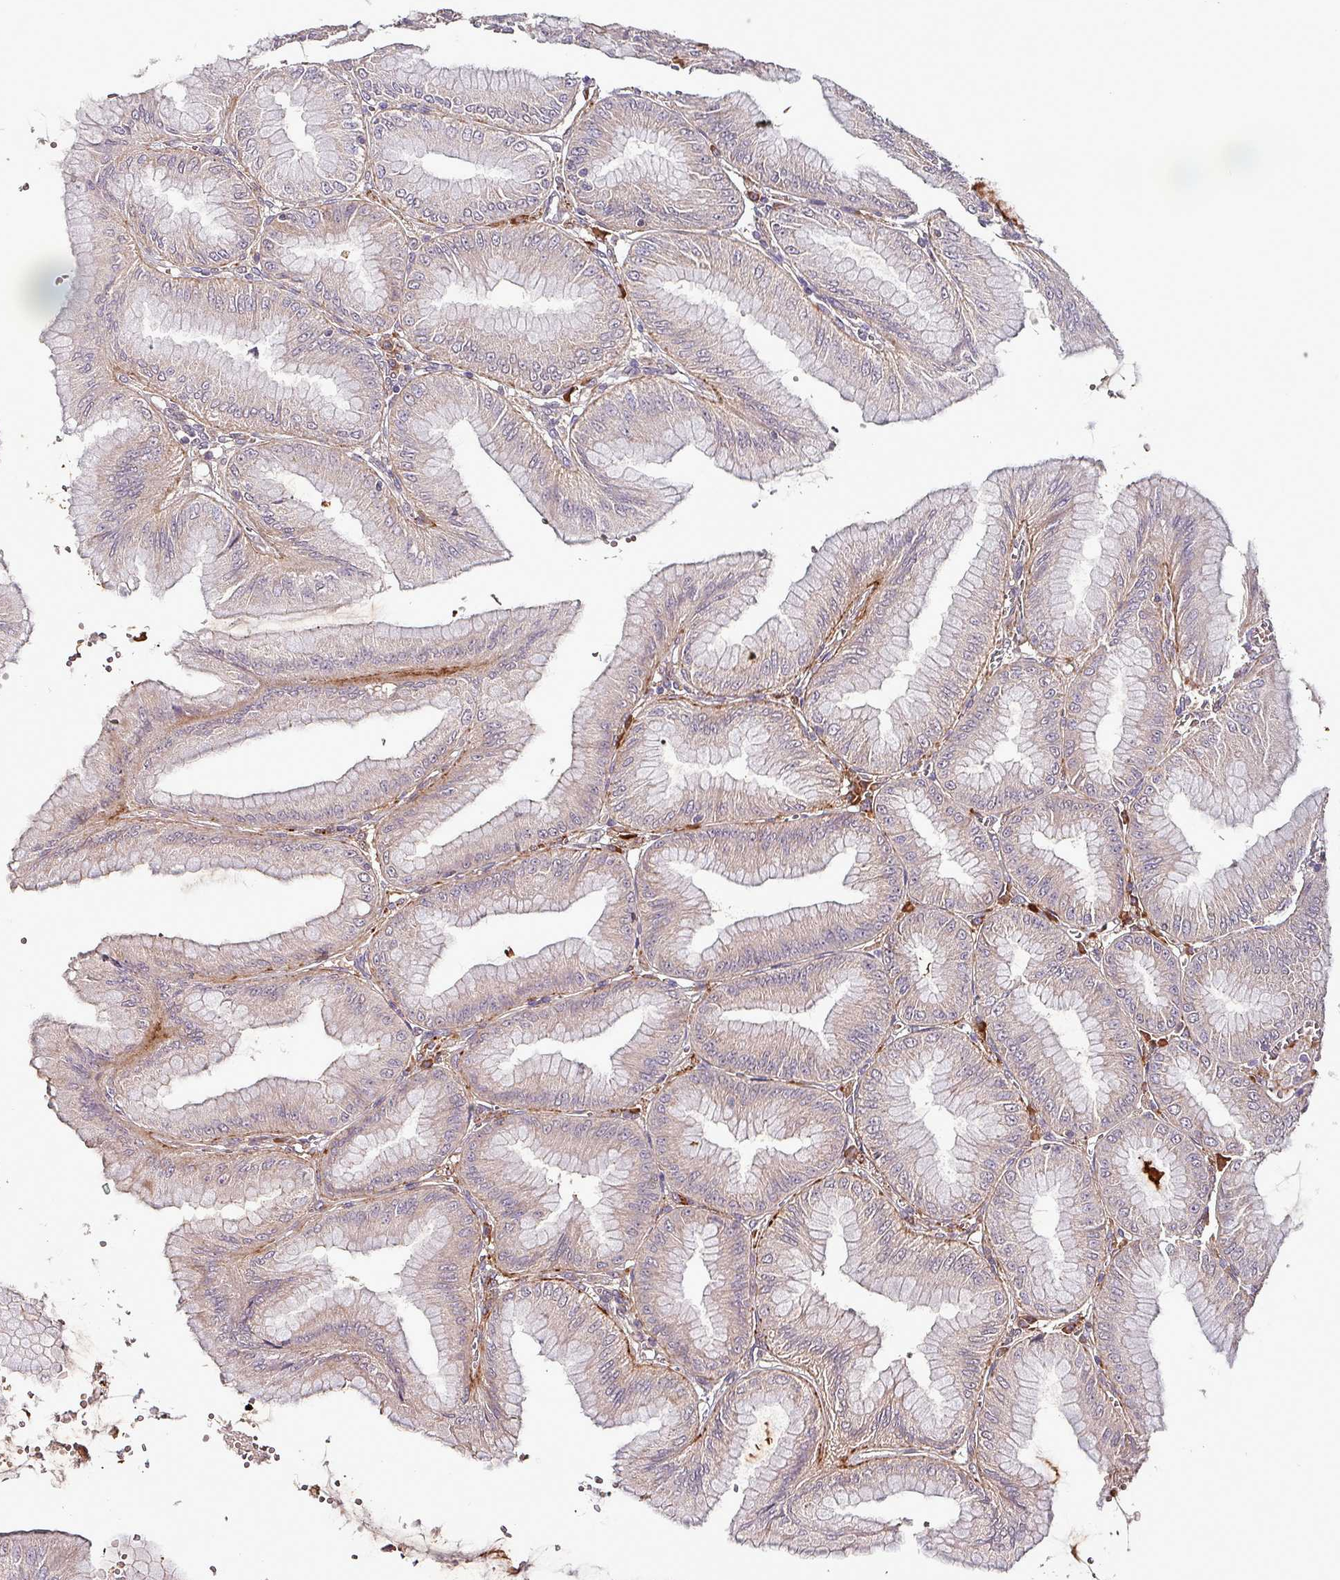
{"staining": {"intensity": "moderate", "quantity": "<25%", "location": "cytoplasmic/membranous"}, "tissue": "stomach", "cell_type": "Glandular cells", "image_type": "normal", "snomed": [{"axis": "morphology", "description": "Normal tissue, NOS"}, {"axis": "topography", "description": "Stomach, lower"}], "caption": "This image shows immunohistochemistry (IHC) staining of normal stomach, with low moderate cytoplasmic/membranous expression in about <25% of glandular cells.", "gene": "TPRA1", "patient": {"sex": "male", "age": 71}}